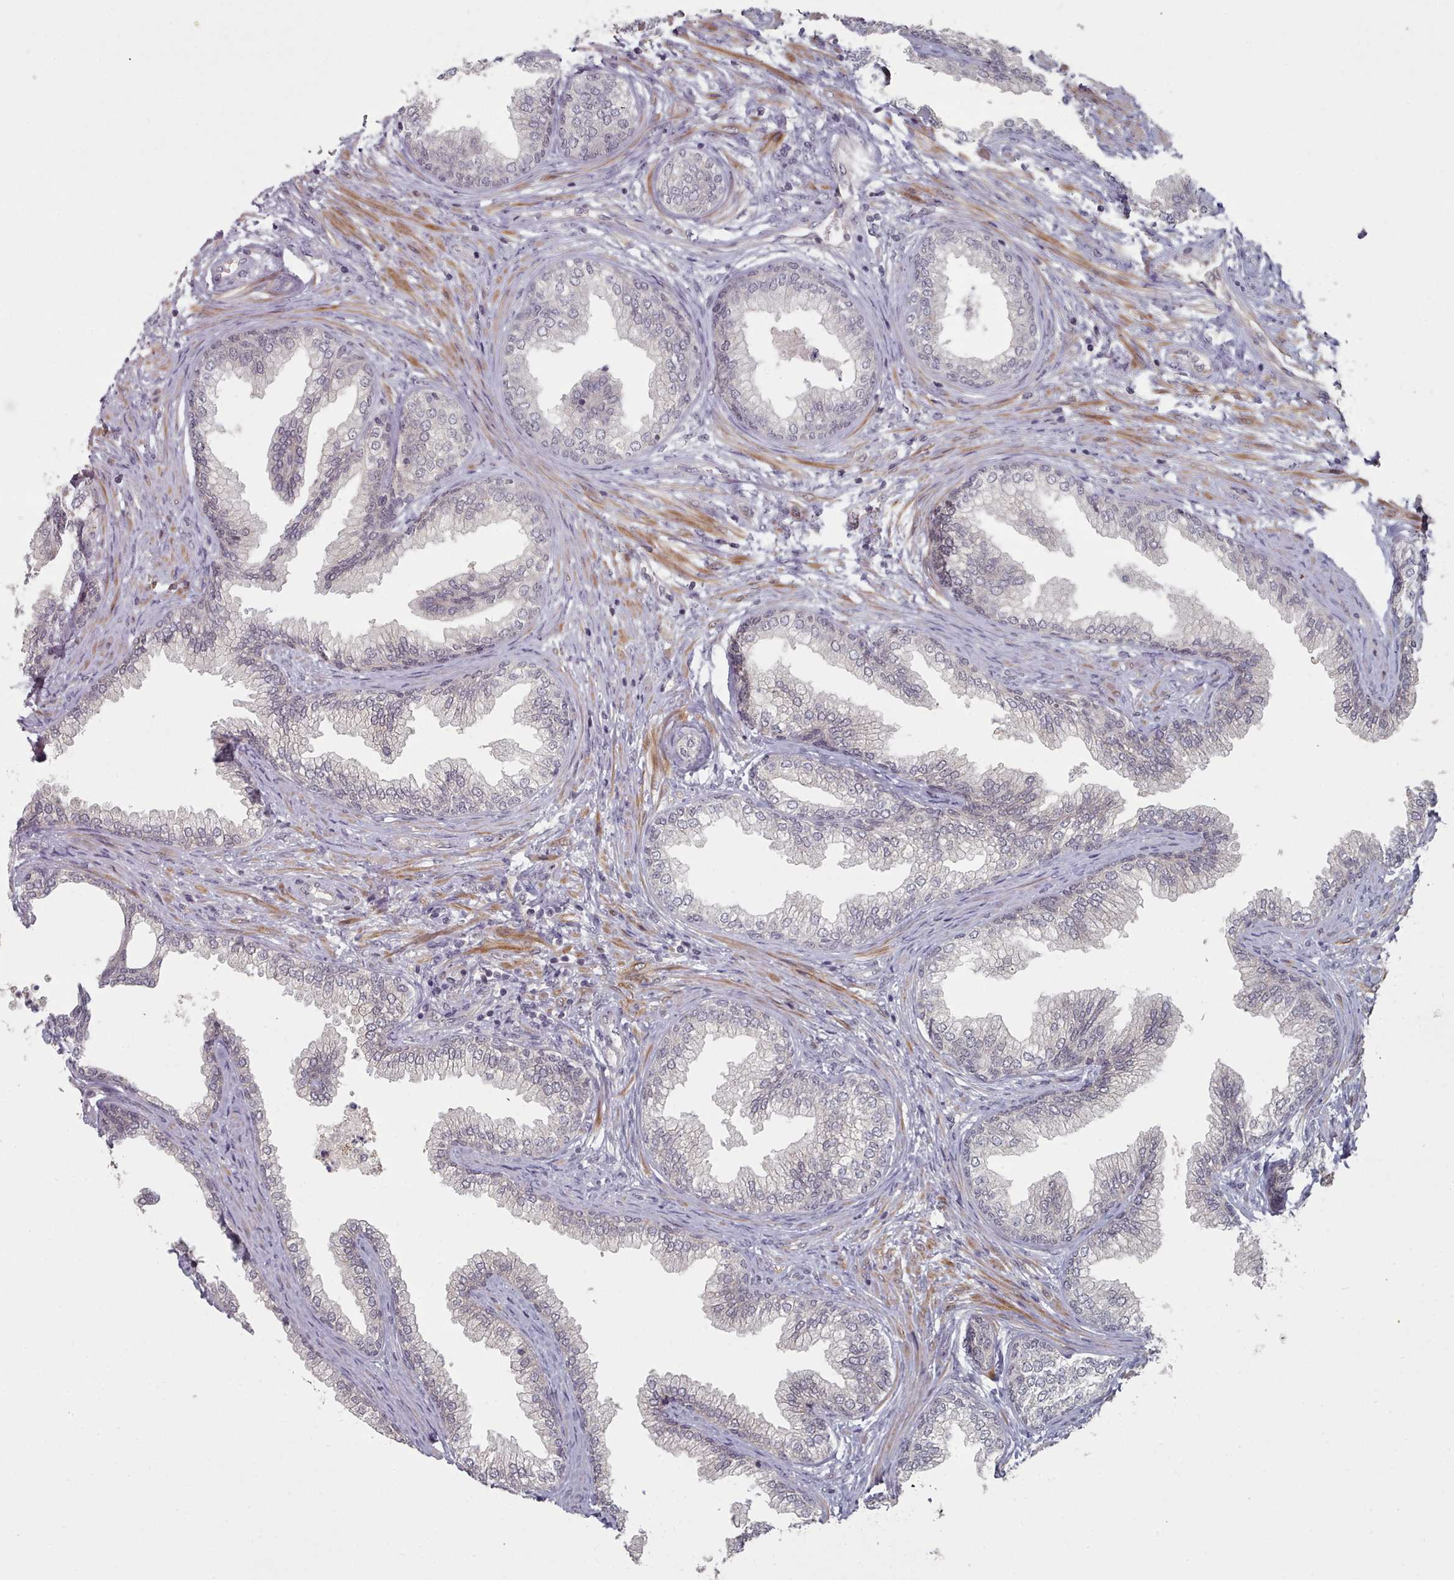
{"staining": {"intensity": "weak", "quantity": "25%-75%", "location": "cytoplasmic/membranous"}, "tissue": "prostate", "cell_type": "Glandular cells", "image_type": "normal", "snomed": [{"axis": "morphology", "description": "Normal tissue, NOS"}, {"axis": "topography", "description": "Prostate"}], "caption": "This photomicrograph shows benign prostate stained with IHC to label a protein in brown. The cytoplasmic/membranous of glandular cells show weak positivity for the protein. Nuclei are counter-stained blue.", "gene": "HYAL3", "patient": {"sex": "male", "age": 76}}